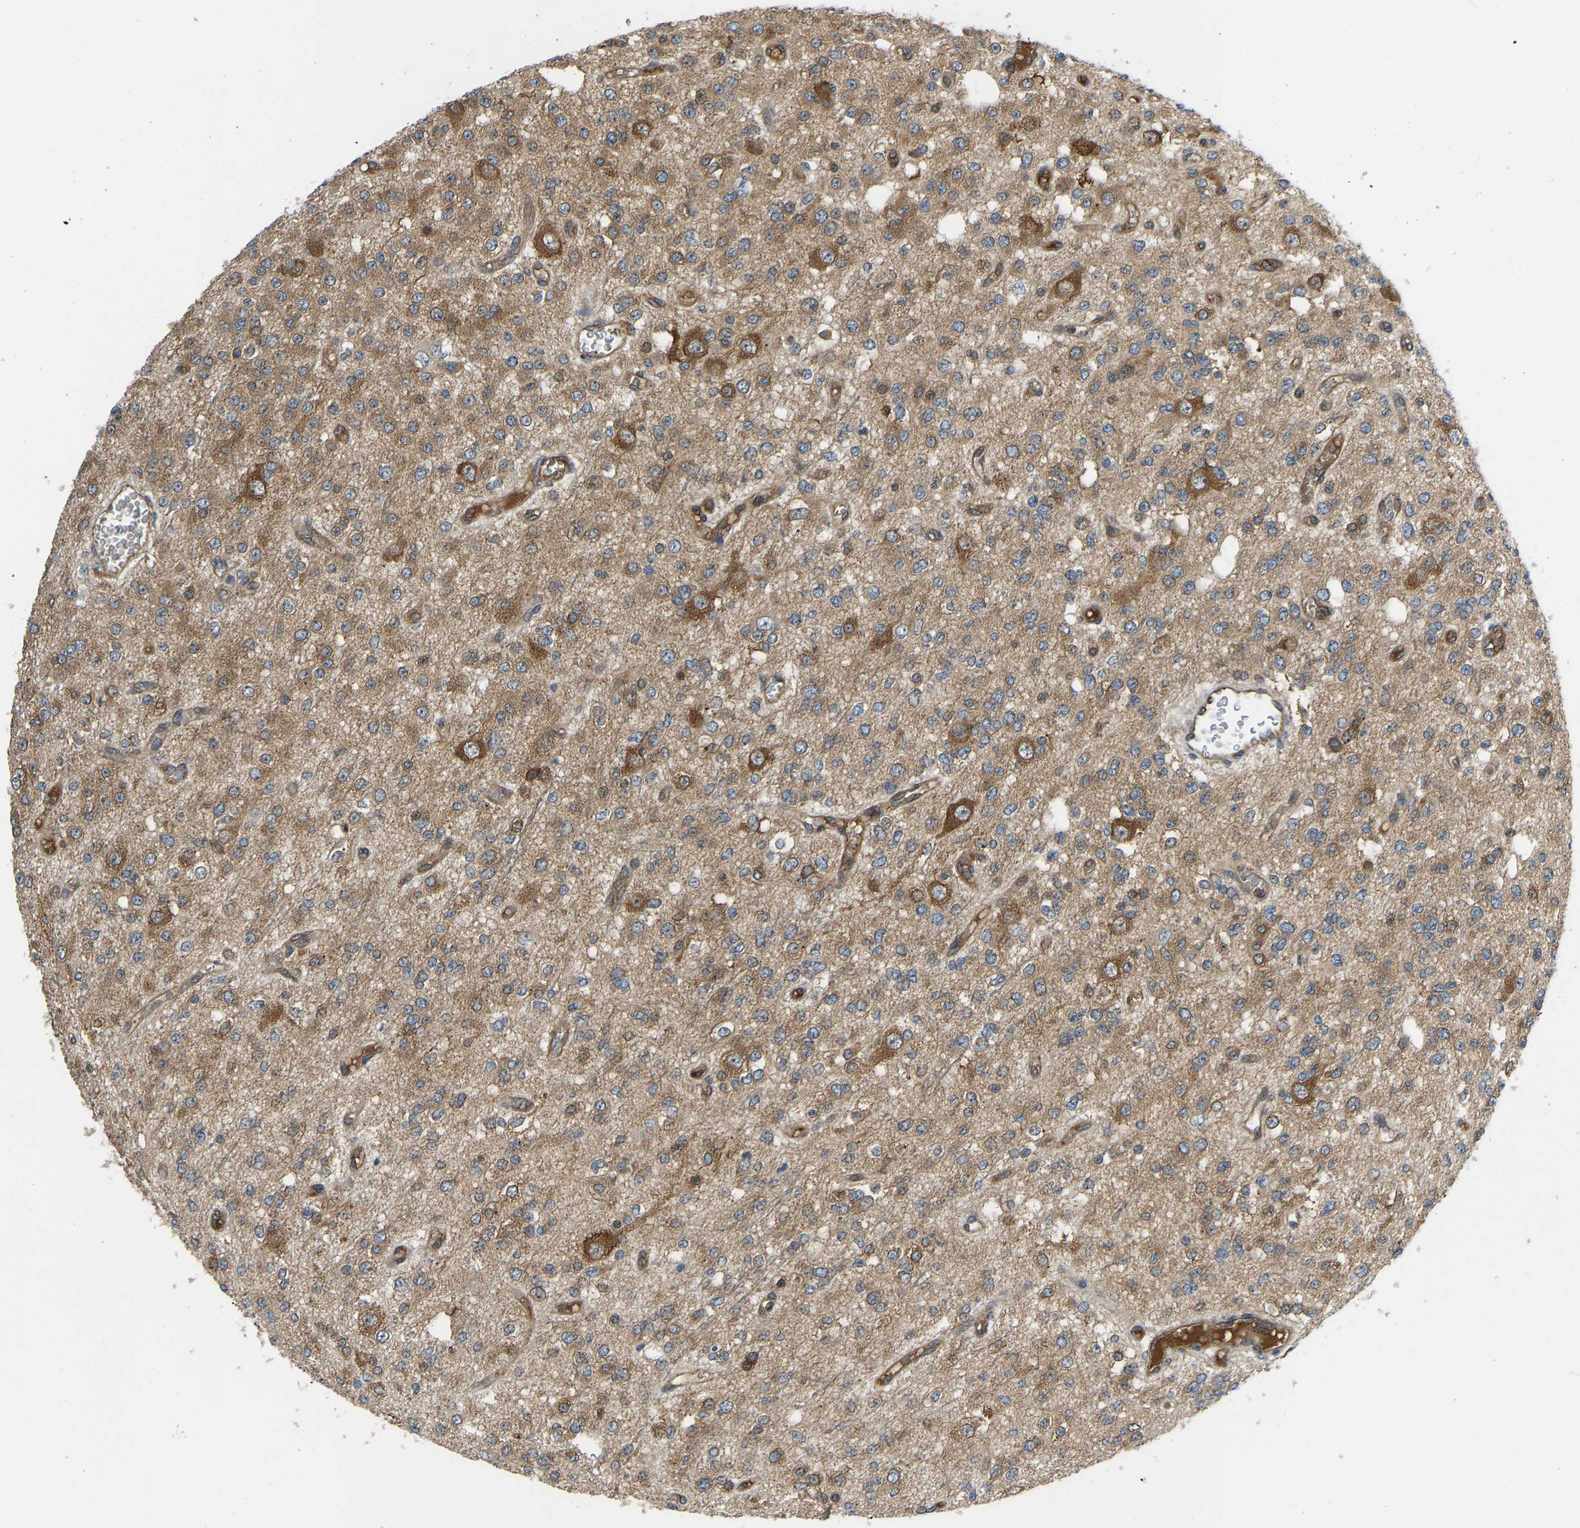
{"staining": {"intensity": "moderate", "quantity": ">75%", "location": "cytoplasmic/membranous"}, "tissue": "glioma", "cell_type": "Tumor cells", "image_type": "cancer", "snomed": [{"axis": "morphology", "description": "Glioma, malignant, Low grade"}, {"axis": "topography", "description": "Brain"}], "caption": "This is an image of immunohistochemistry (IHC) staining of glioma, which shows moderate expression in the cytoplasmic/membranous of tumor cells.", "gene": "RASGRF2", "patient": {"sex": "male", "age": 38}}